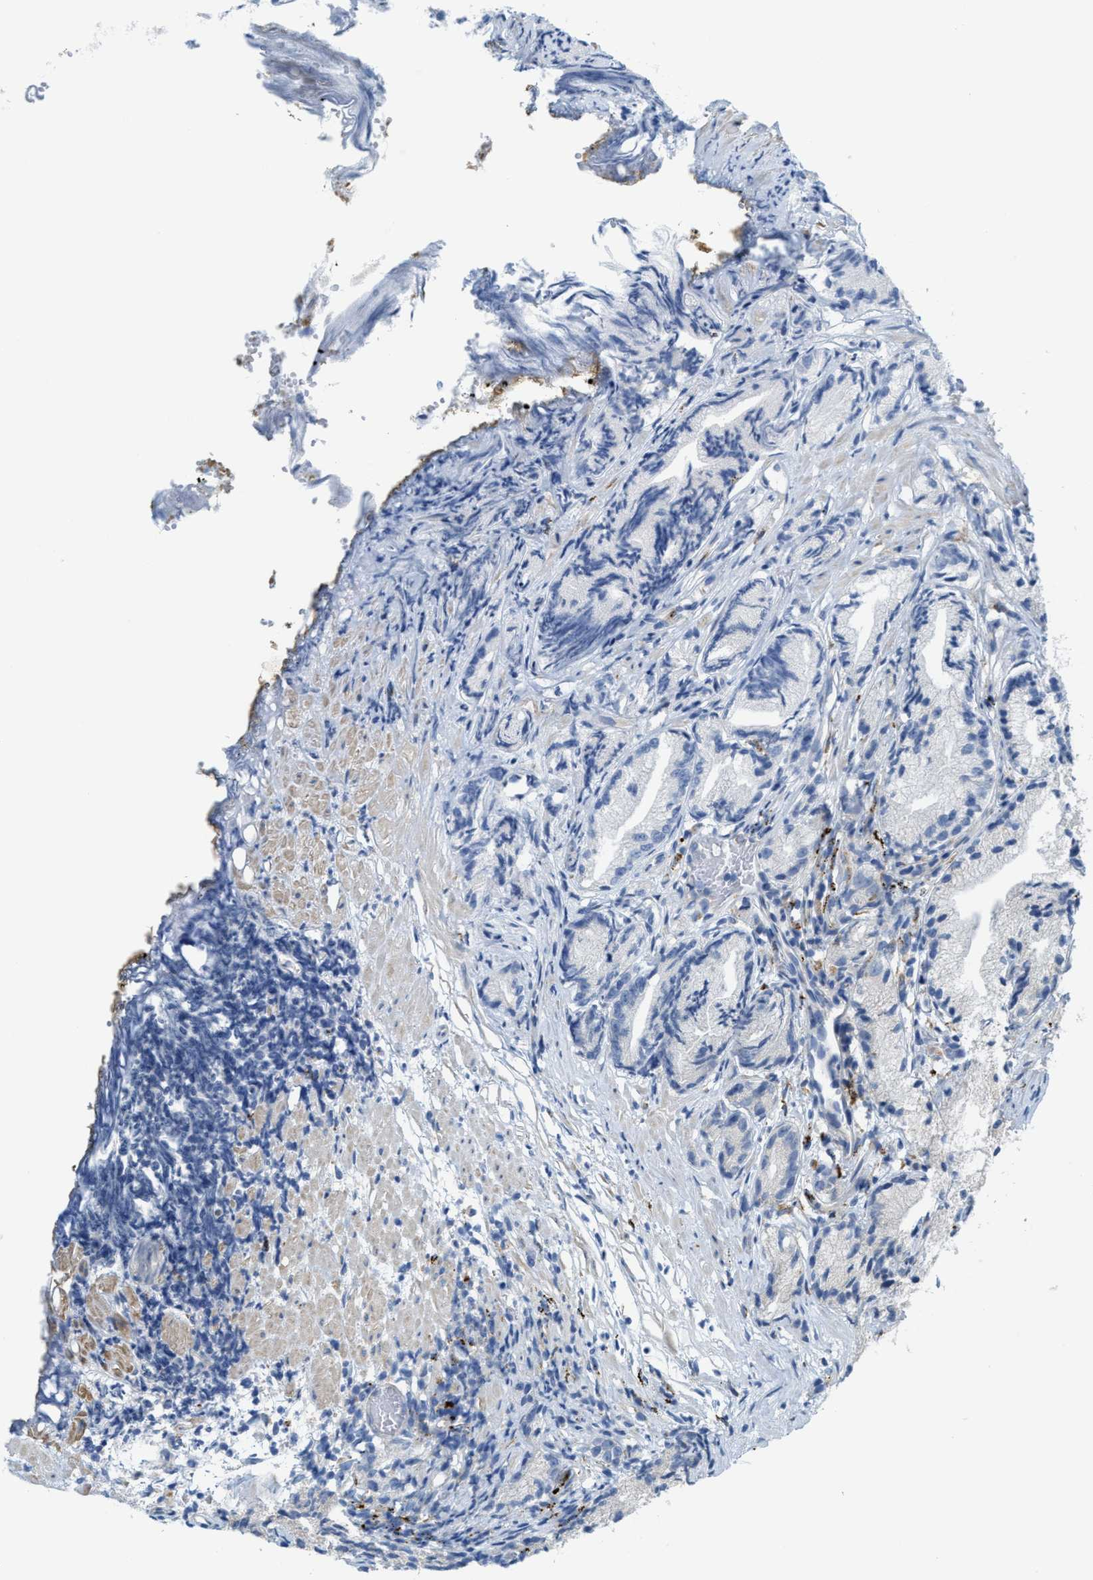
{"staining": {"intensity": "negative", "quantity": "none", "location": "none"}, "tissue": "prostate cancer", "cell_type": "Tumor cells", "image_type": "cancer", "snomed": [{"axis": "morphology", "description": "Adenocarcinoma, Low grade"}, {"axis": "topography", "description": "Prostate"}], "caption": "Prostate cancer (low-grade adenocarcinoma) stained for a protein using immunohistochemistry (IHC) shows no positivity tumor cells.", "gene": "KLHDC10", "patient": {"sex": "male", "age": 89}}